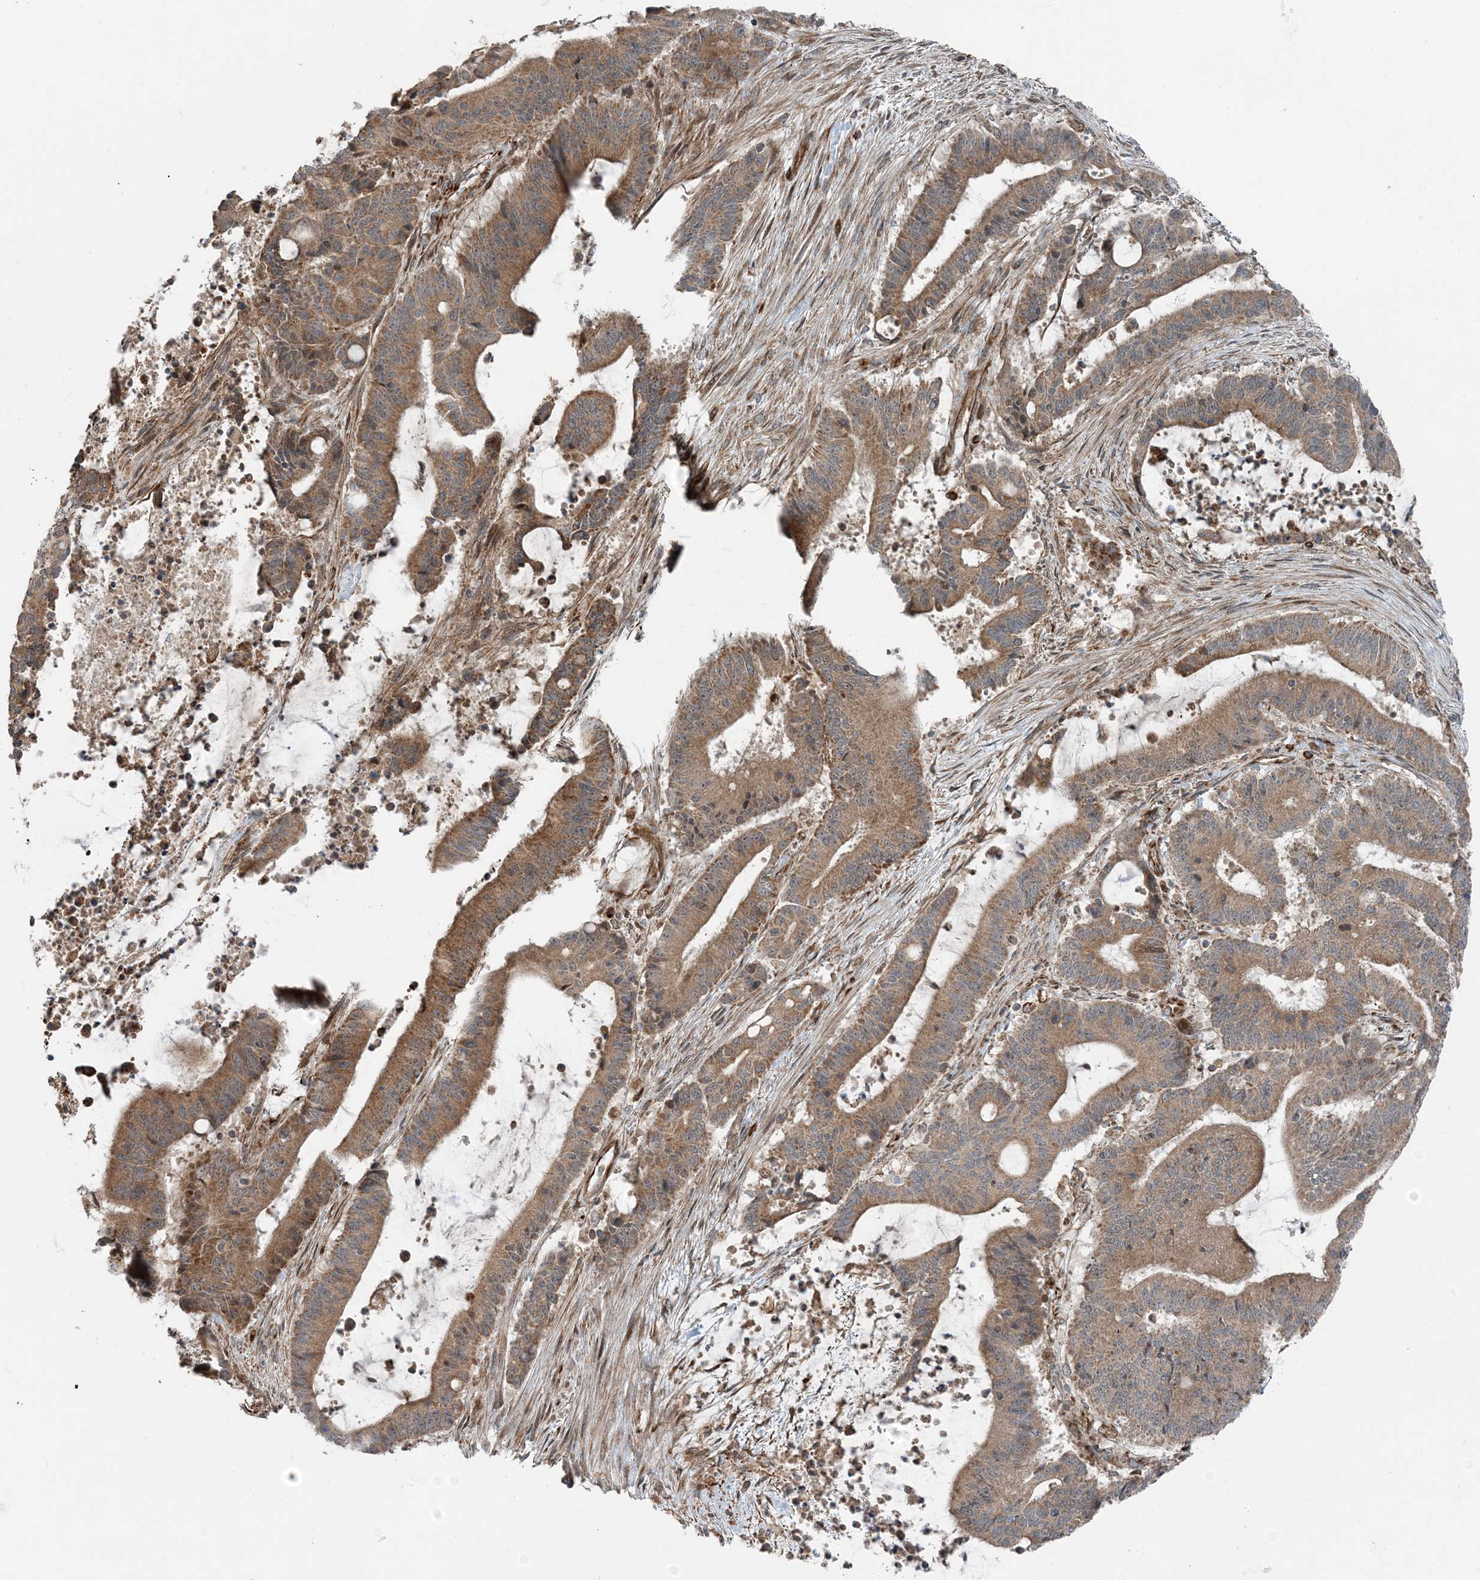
{"staining": {"intensity": "moderate", "quantity": ">75%", "location": "cytoplasmic/membranous"}, "tissue": "liver cancer", "cell_type": "Tumor cells", "image_type": "cancer", "snomed": [{"axis": "morphology", "description": "Normal tissue, NOS"}, {"axis": "morphology", "description": "Cholangiocarcinoma"}, {"axis": "topography", "description": "Liver"}, {"axis": "topography", "description": "Peripheral nerve tissue"}], "caption": "Immunohistochemistry staining of liver cancer (cholangiocarcinoma), which exhibits medium levels of moderate cytoplasmic/membranous expression in approximately >75% of tumor cells indicating moderate cytoplasmic/membranous protein staining. The staining was performed using DAB (brown) for protein detection and nuclei were counterstained in hematoxylin (blue).", "gene": "EDEM2", "patient": {"sex": "female", "age": 73}}